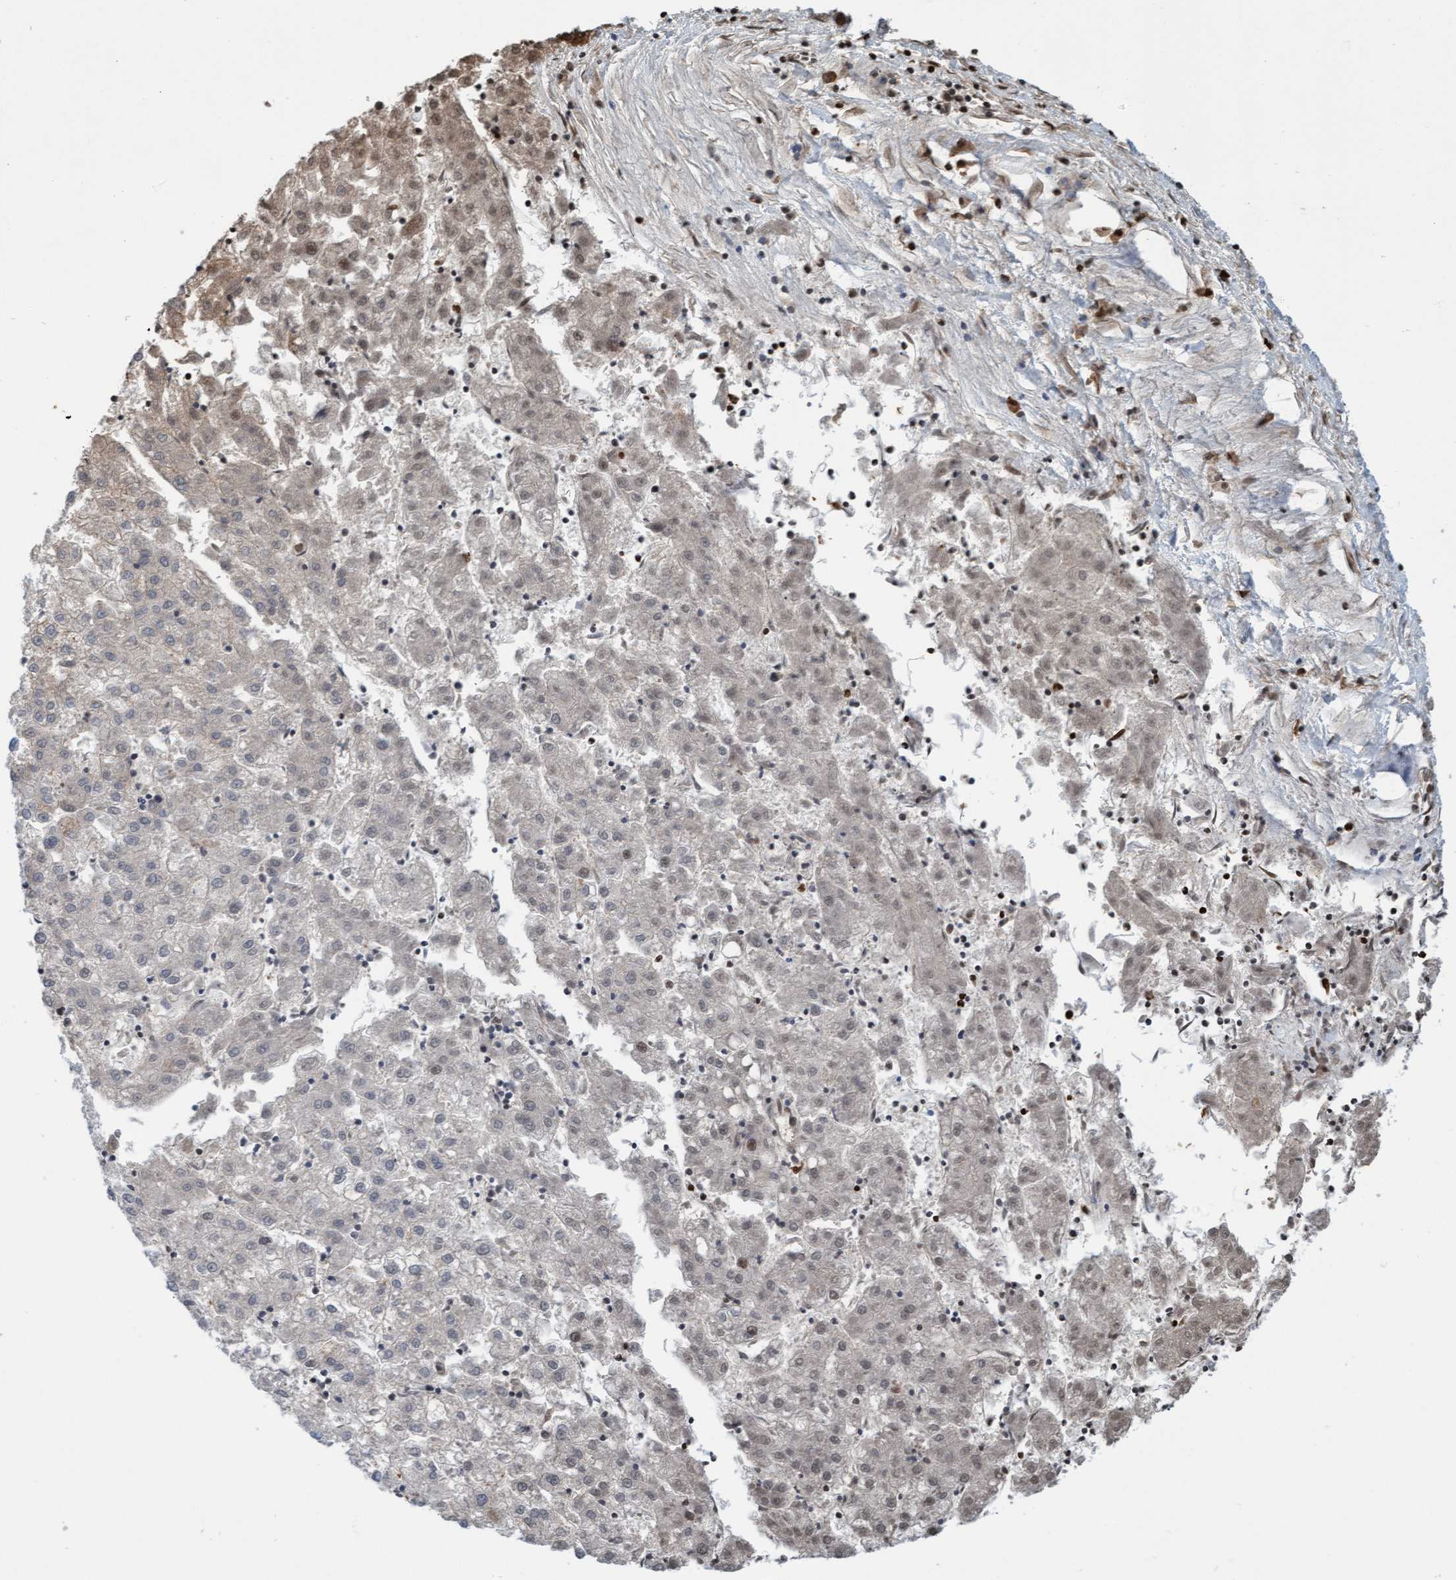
{"staining": {"intensity": "weak", "quantity": "<25%", "location": "cytoplasmic/membranous"}, "tissue": "liver cancer", "cell_type": "Tumor cells", "image_type": "cancer", "snomed": [{"axis": "morphology", "description": "Carcinoma, Hepatocellular, NOS"}, {"axis": "topography", "description": "Liver"}], "caption": "There is no significant positivity in tumor cells of liver cancer (hepatocellular carcinoma). (DAB immunohistochemistry (IHC) visualized using brightfield microscopy, high magnification).", "gene": "P2RX5", "patient": {"sex": "male", "age": 72}}